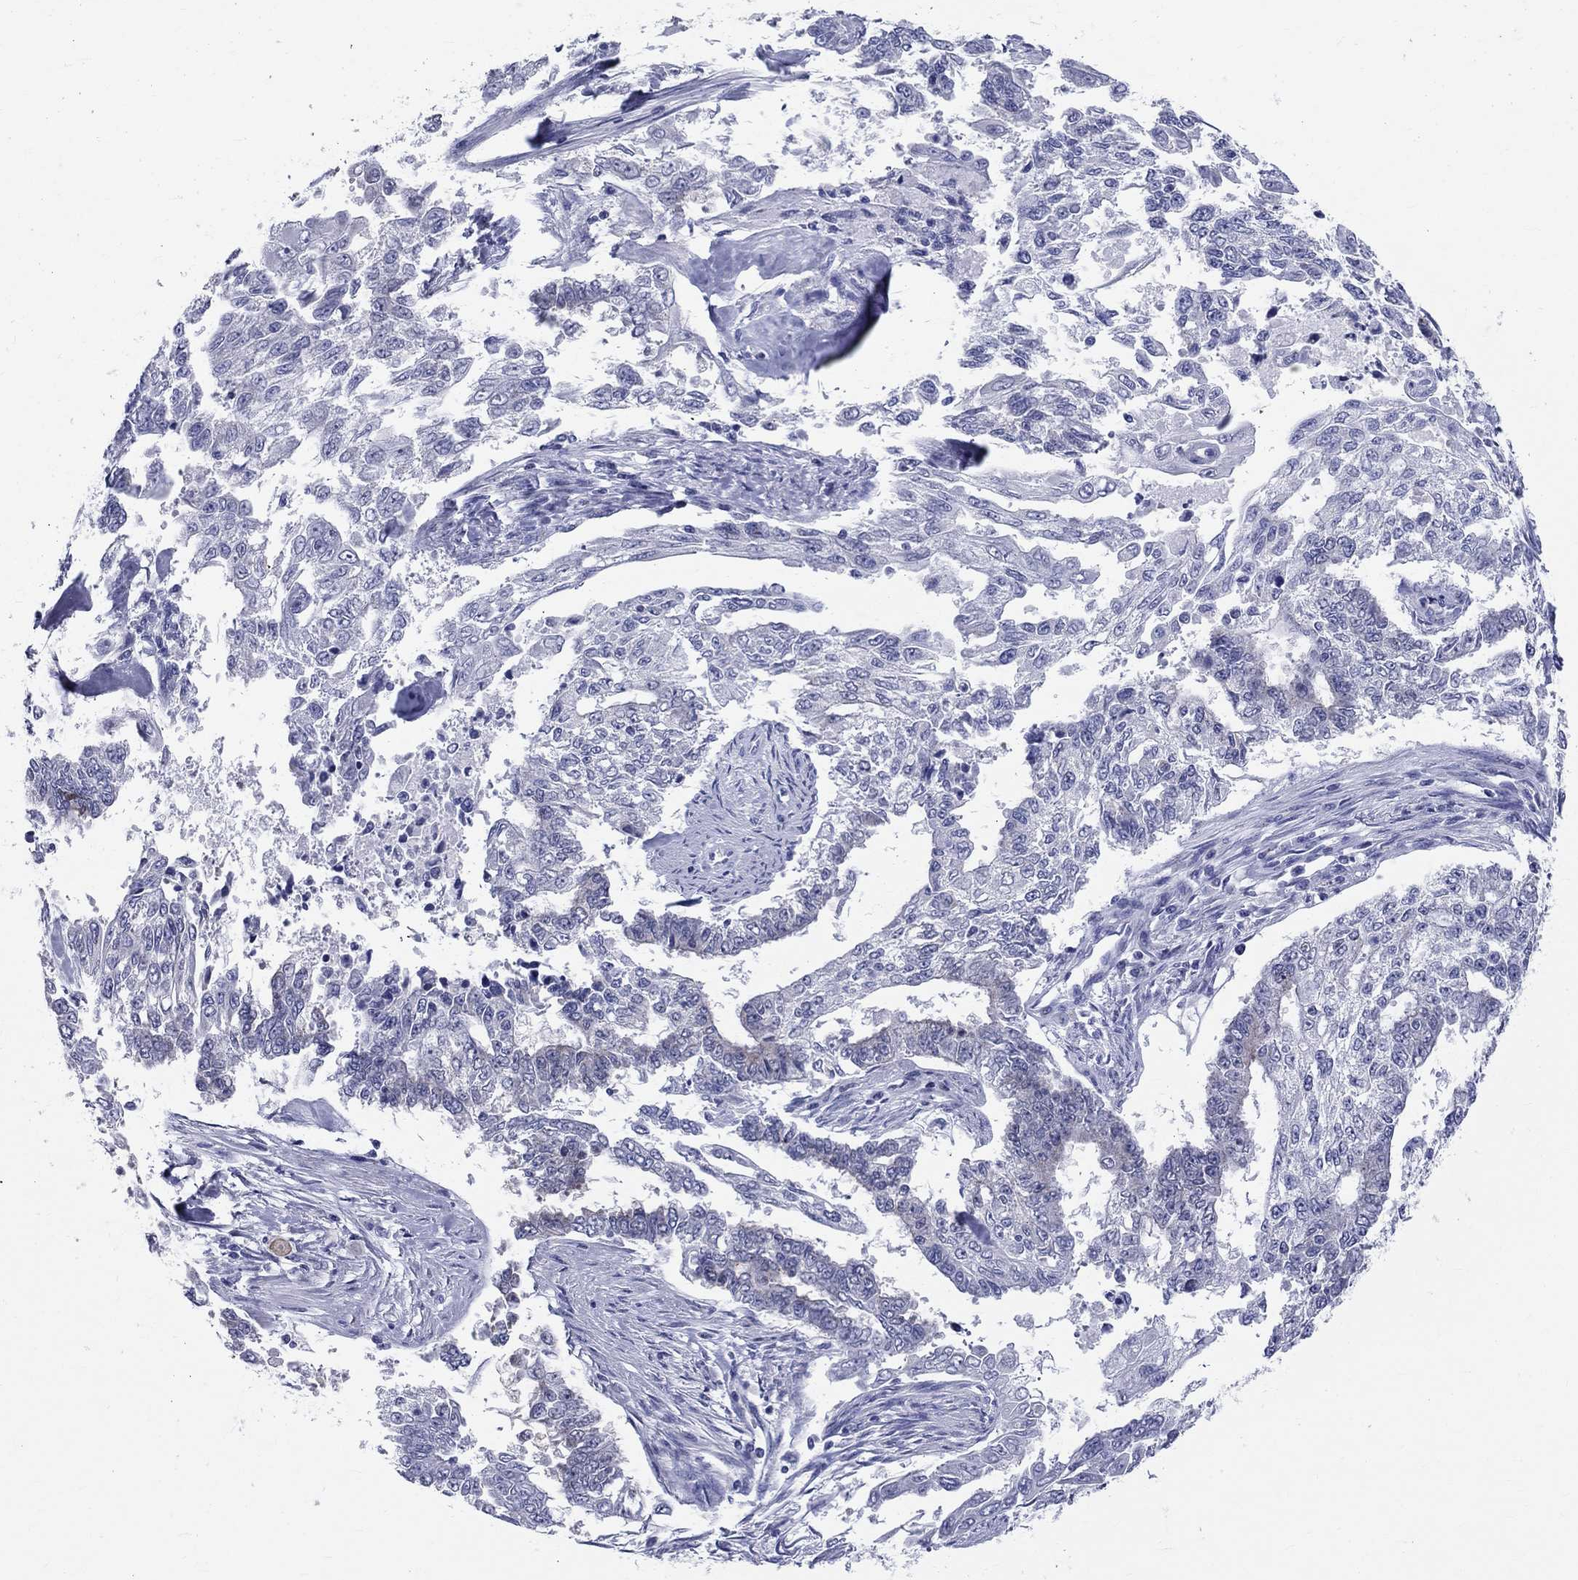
{"staining": {"intensity": "negative", "quantity": "none", "location": "none"}, "tissue": "endometrial cancer", "cell_type": "Tumor cells", "image_type": "cancer", "snomed": [{"axis": "morphology", "description": "Adenocarcinoma, NOS"}, {"axis": "topography", "description": "Uterus"}], "caption": "The histopathology image shows no staining of tumor cells in adenocarcinoma (endometrial).", "gene": "CEP43", "patient": {"sex": "female", "age": 59}}